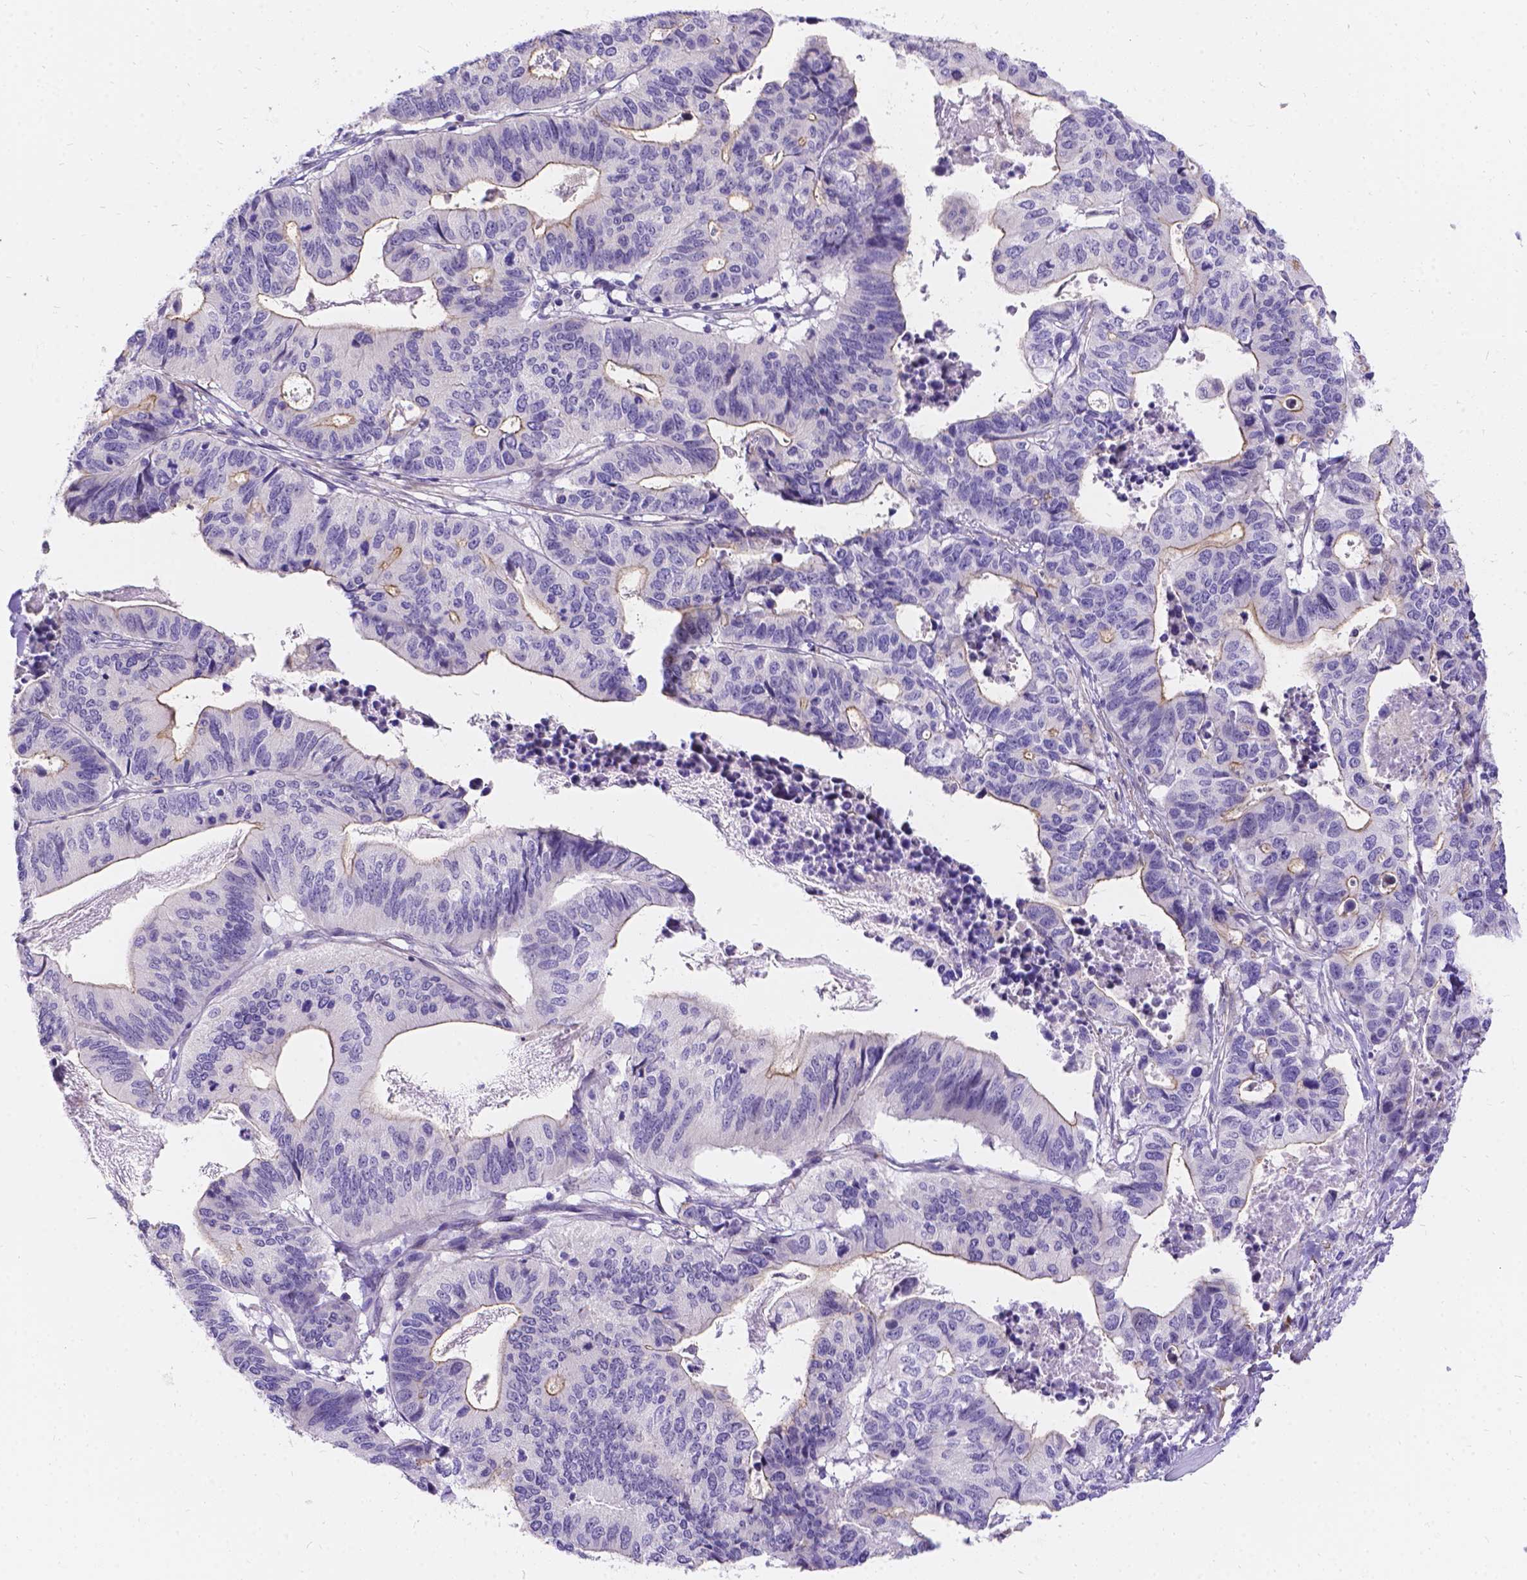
{"staining": {"intensity": "weak", "quantity": "<25%", "location": "cytoplasmic/membranous"}, "tissue": "stomach cancer", "cell_type": "Tumor cells", "image_type": "cancer", "snomed": [{"axis": "morphology", "description": "Adenocarcinoma, NOS"}, {"axis": "topography", "description": "Stomach, upper"}], "caption": "Stomach cancer was stained to show a protein in brown. There is no significant staining in tumor cells.", "gene": "PALS1", "patient": {"sex": "female", "age": 67}}